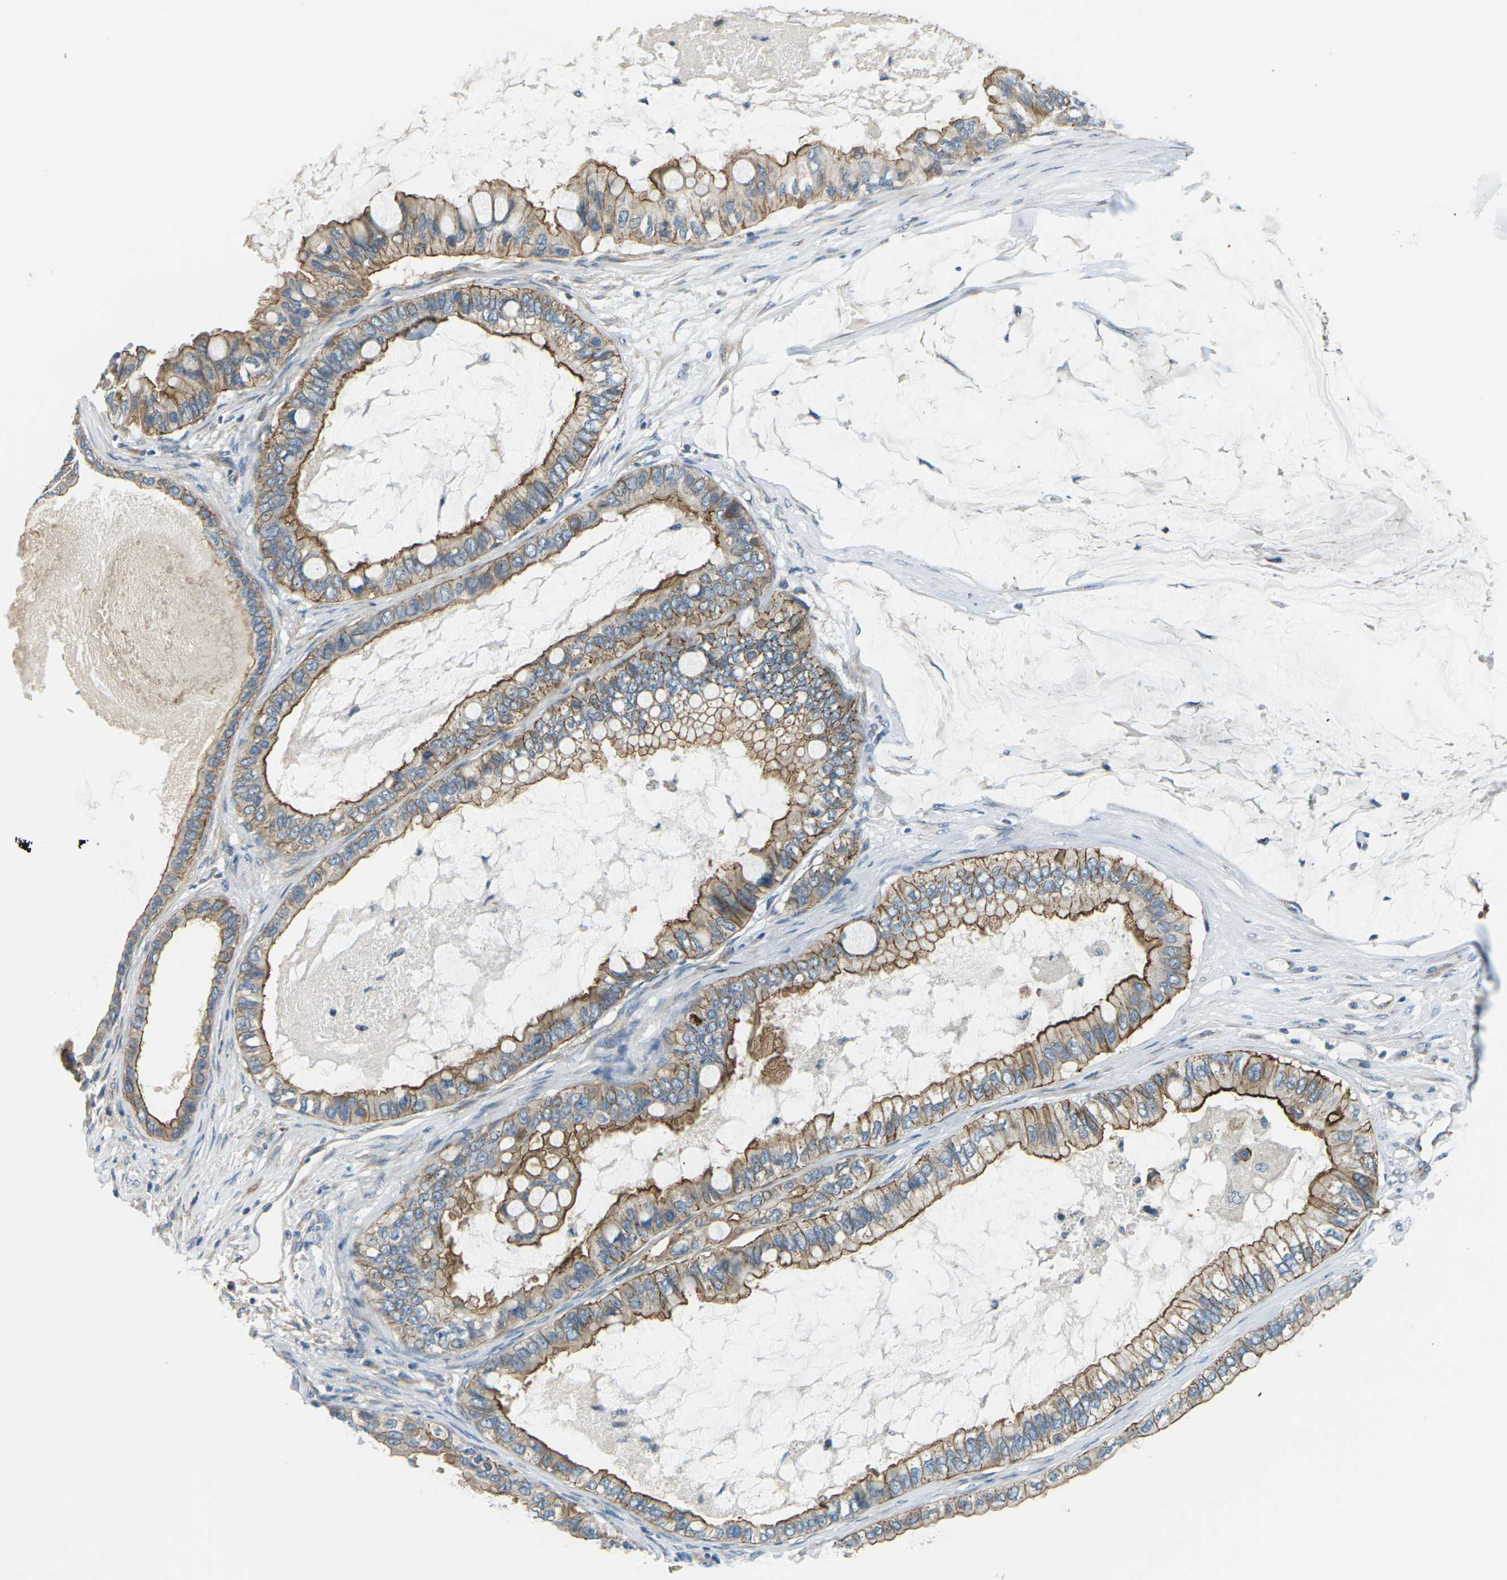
{"staining": {"intensity": "moderate", "quantity": ">75%", "location": "cytoplasmic/membranous"}, "tissue": "ovarian cancer", "cell_type": "Tumor cells", "image_type": "cancer", "snomed": [{"axis": "morphology", "description": "Cystadenocarcinoma, mucinous, NOS"}, {"axis": "topography", "description": "Ovary"}], "caption": "Ovarian mucinous cystadenocarcinoma stained with DAB (3,3'-diaminobenzidine) immunohistochemistry exhibits medium levels of moderate cytoplasmic/membranous expression in approximately >75% of tumor cells.", "gene": "SLC13A3", "patient": {"sex": "female", "age": 80}}